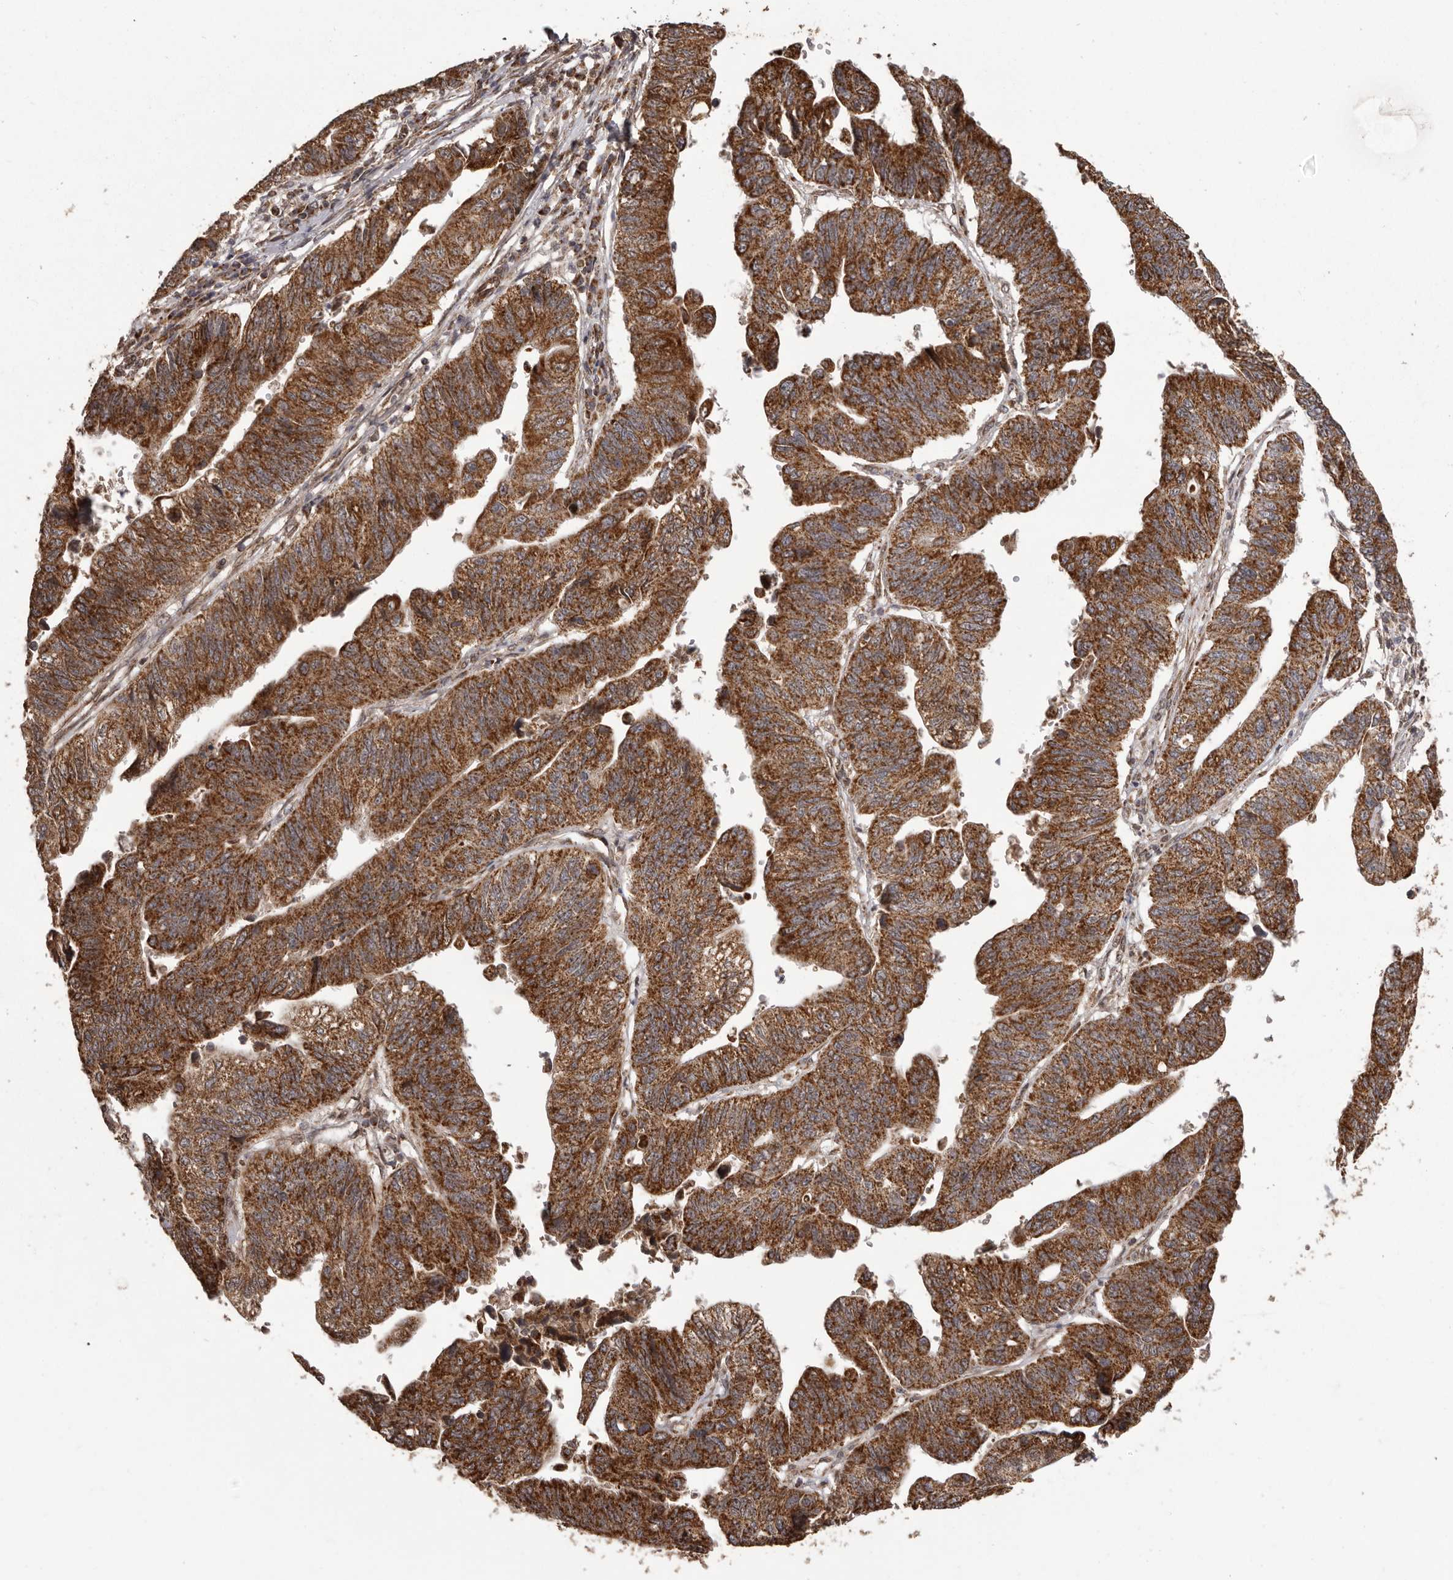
{"staining": {"intensity": "strong", "quantity": ">75%", "location": "cytoplasmic/membranous"}, "tissue": "stomach cancer", "cell_type": "Tumor cells", "image_type": "cancer", "snomed": [{"axis": "morphology", "description": "Adenocarcinoma, NOS"}, {"axis": "topography", "description": "Stomach"}], "caption": "An image of stomach cancer (adenocarcinoma) stained for a protein exhibits strong cytoplasmic/membranous brown staining in tumor cells.", "gene": "CHRM2", "patient": {"sex": "male", "age": 59}}